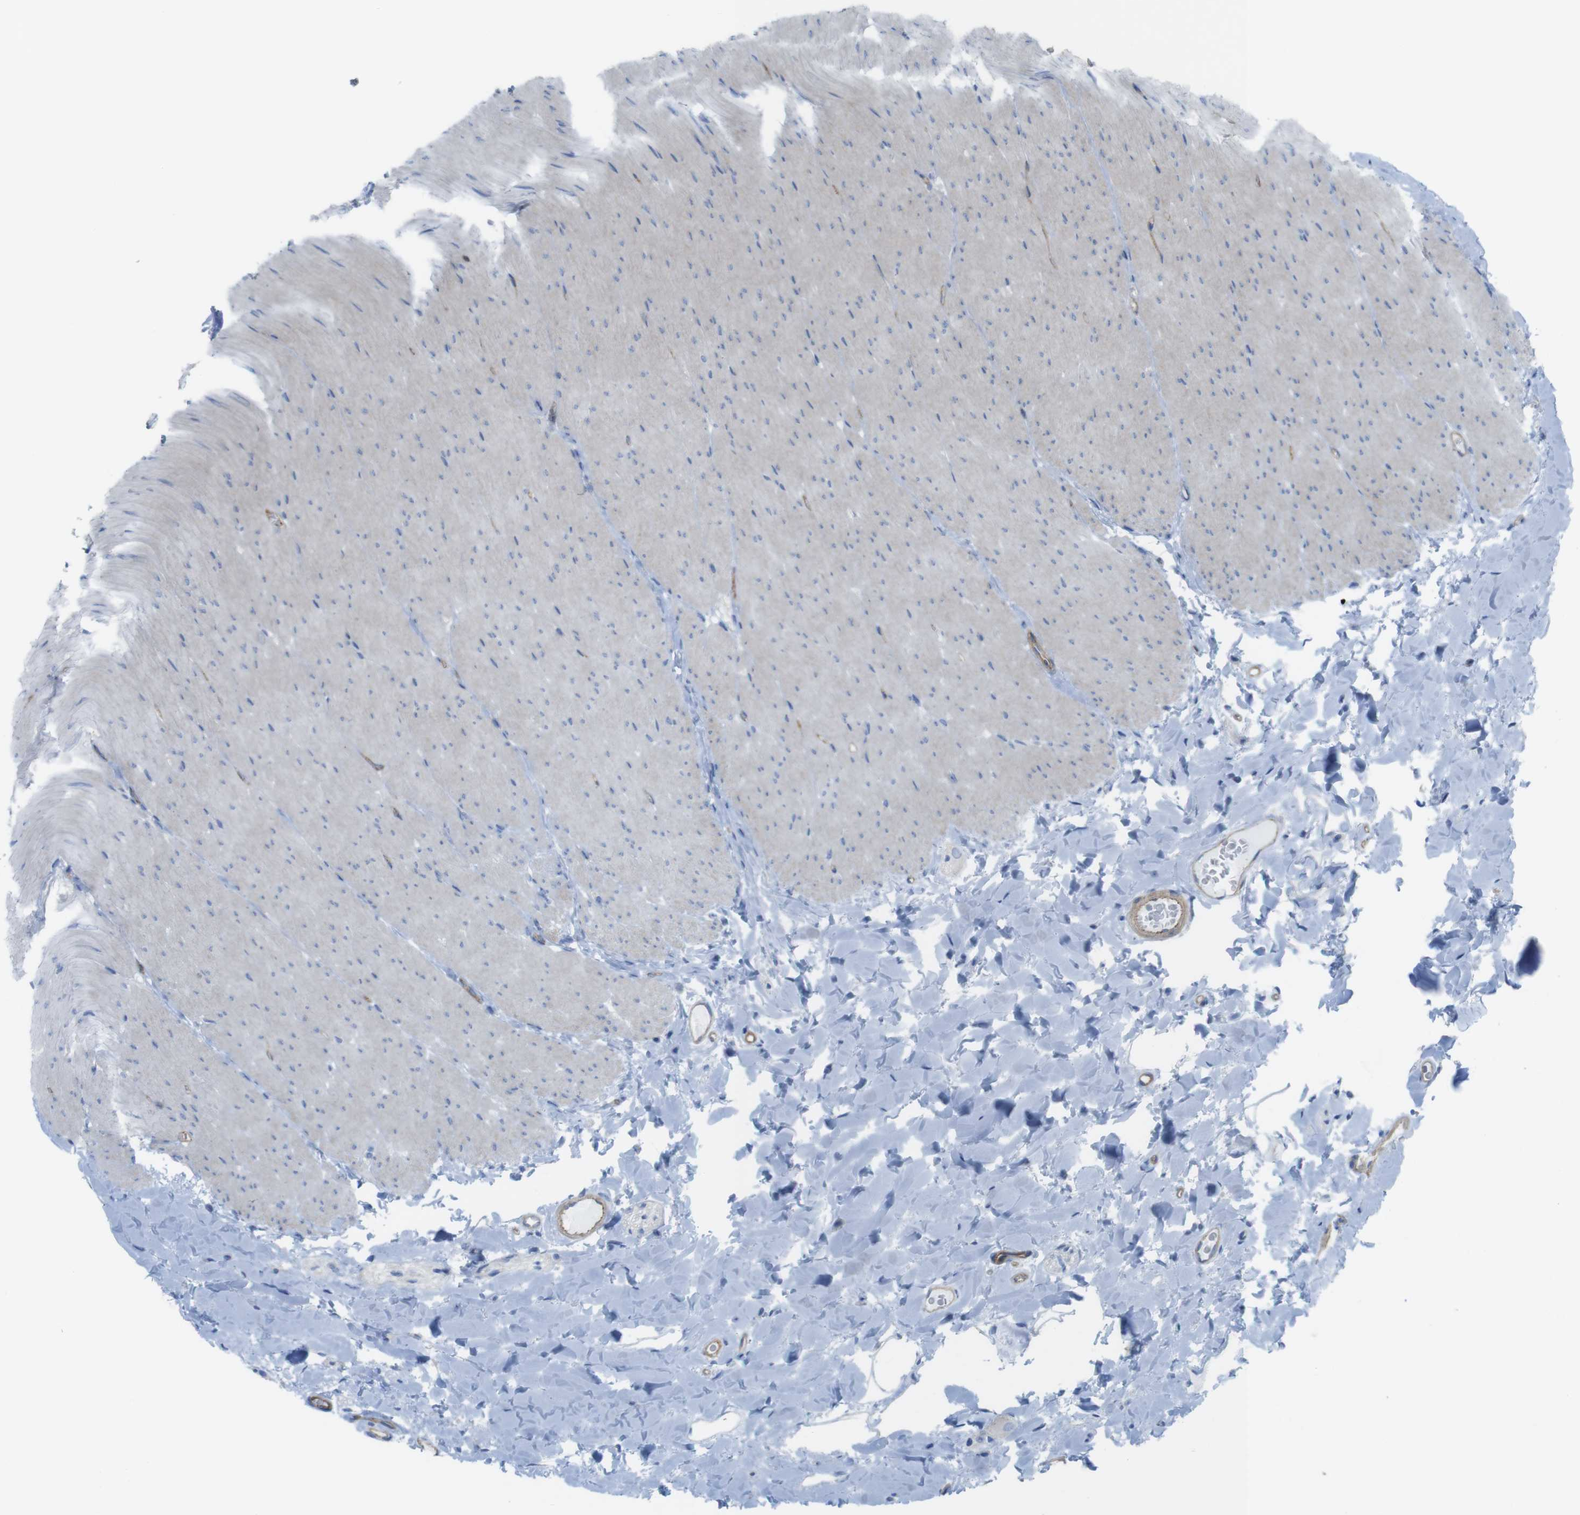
{"staining": {"intensity": "weak", "quantity": ">75%", "location": "cytoplasmic/membranous"}, "tissue": "colon", "cell_type": "Endothelial cells", "image_type": "normal", "snomed": [{"axis": "morphology", "description": "Normal tissue, NOS"}, {"axis": "topography", "description": "Colon"}], "caption": "An immunohistochemistry histopathology image of normal tissue is shown. Protein staining in brown shows weak cytoplasmic/membranous positivity in colon within endothelial cells.", "gene": "PREX2", "patient": {"sex": "female", "age": 55}}